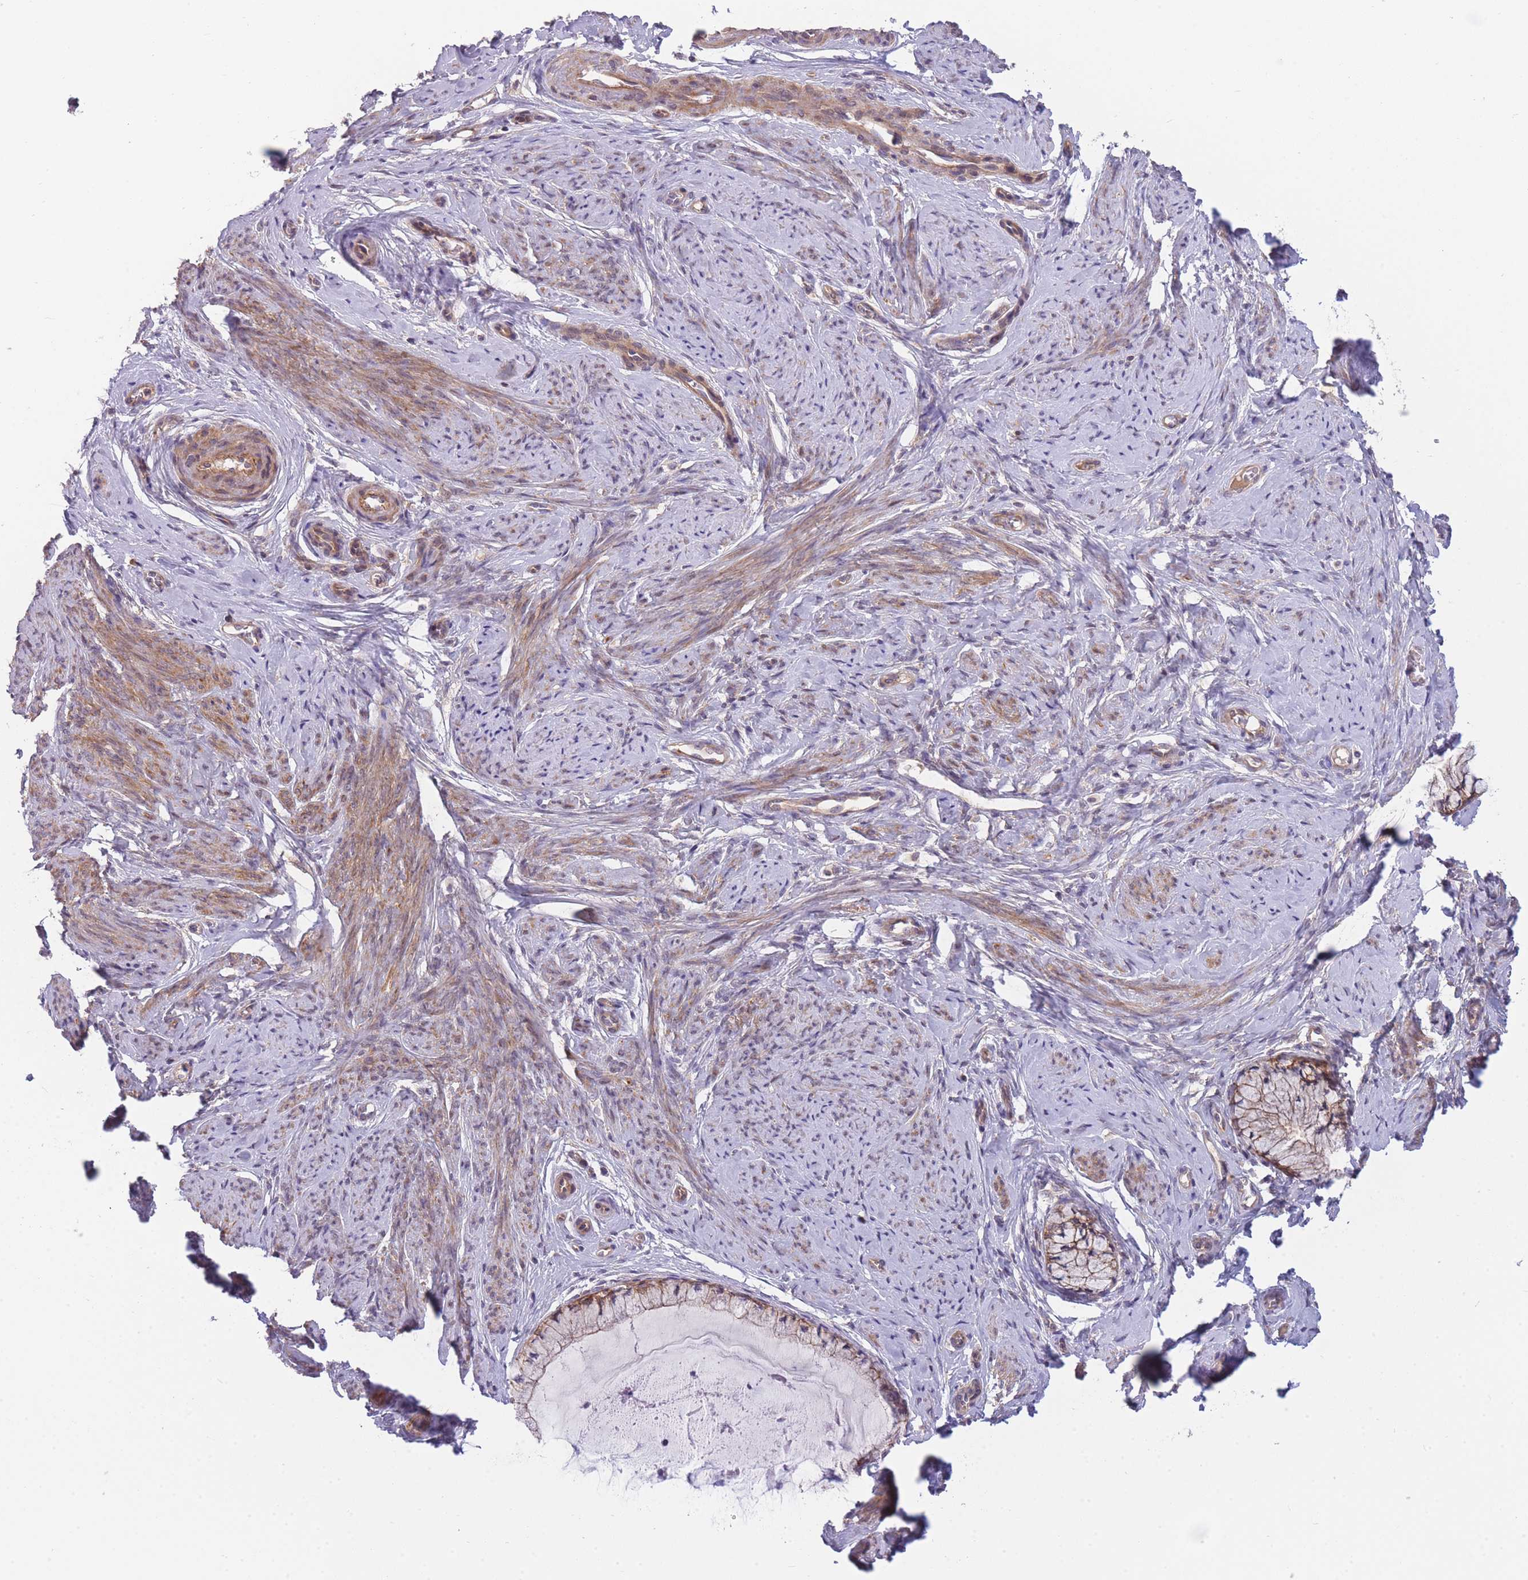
{"staining": {"intensity": "moderate", "quantity": "25%-75%", "location": "cytoplasmic/membranous"}, "tissue": "cervix", "cell_type": "Glandular cells", "image_type": "normal", "snomed": [{"axis": "morphology", "description": "Normal tissue, NOS"}, {"axis": "topography", "description": "Cervix"}], "caption": "Protein staining demonstrates moderate cytoplasmic/membranous staining in about 25%-75% of glandular cells in benign cervix.", "gene": "PFDN6", "patient": {"sex": "female", "age": 42}}